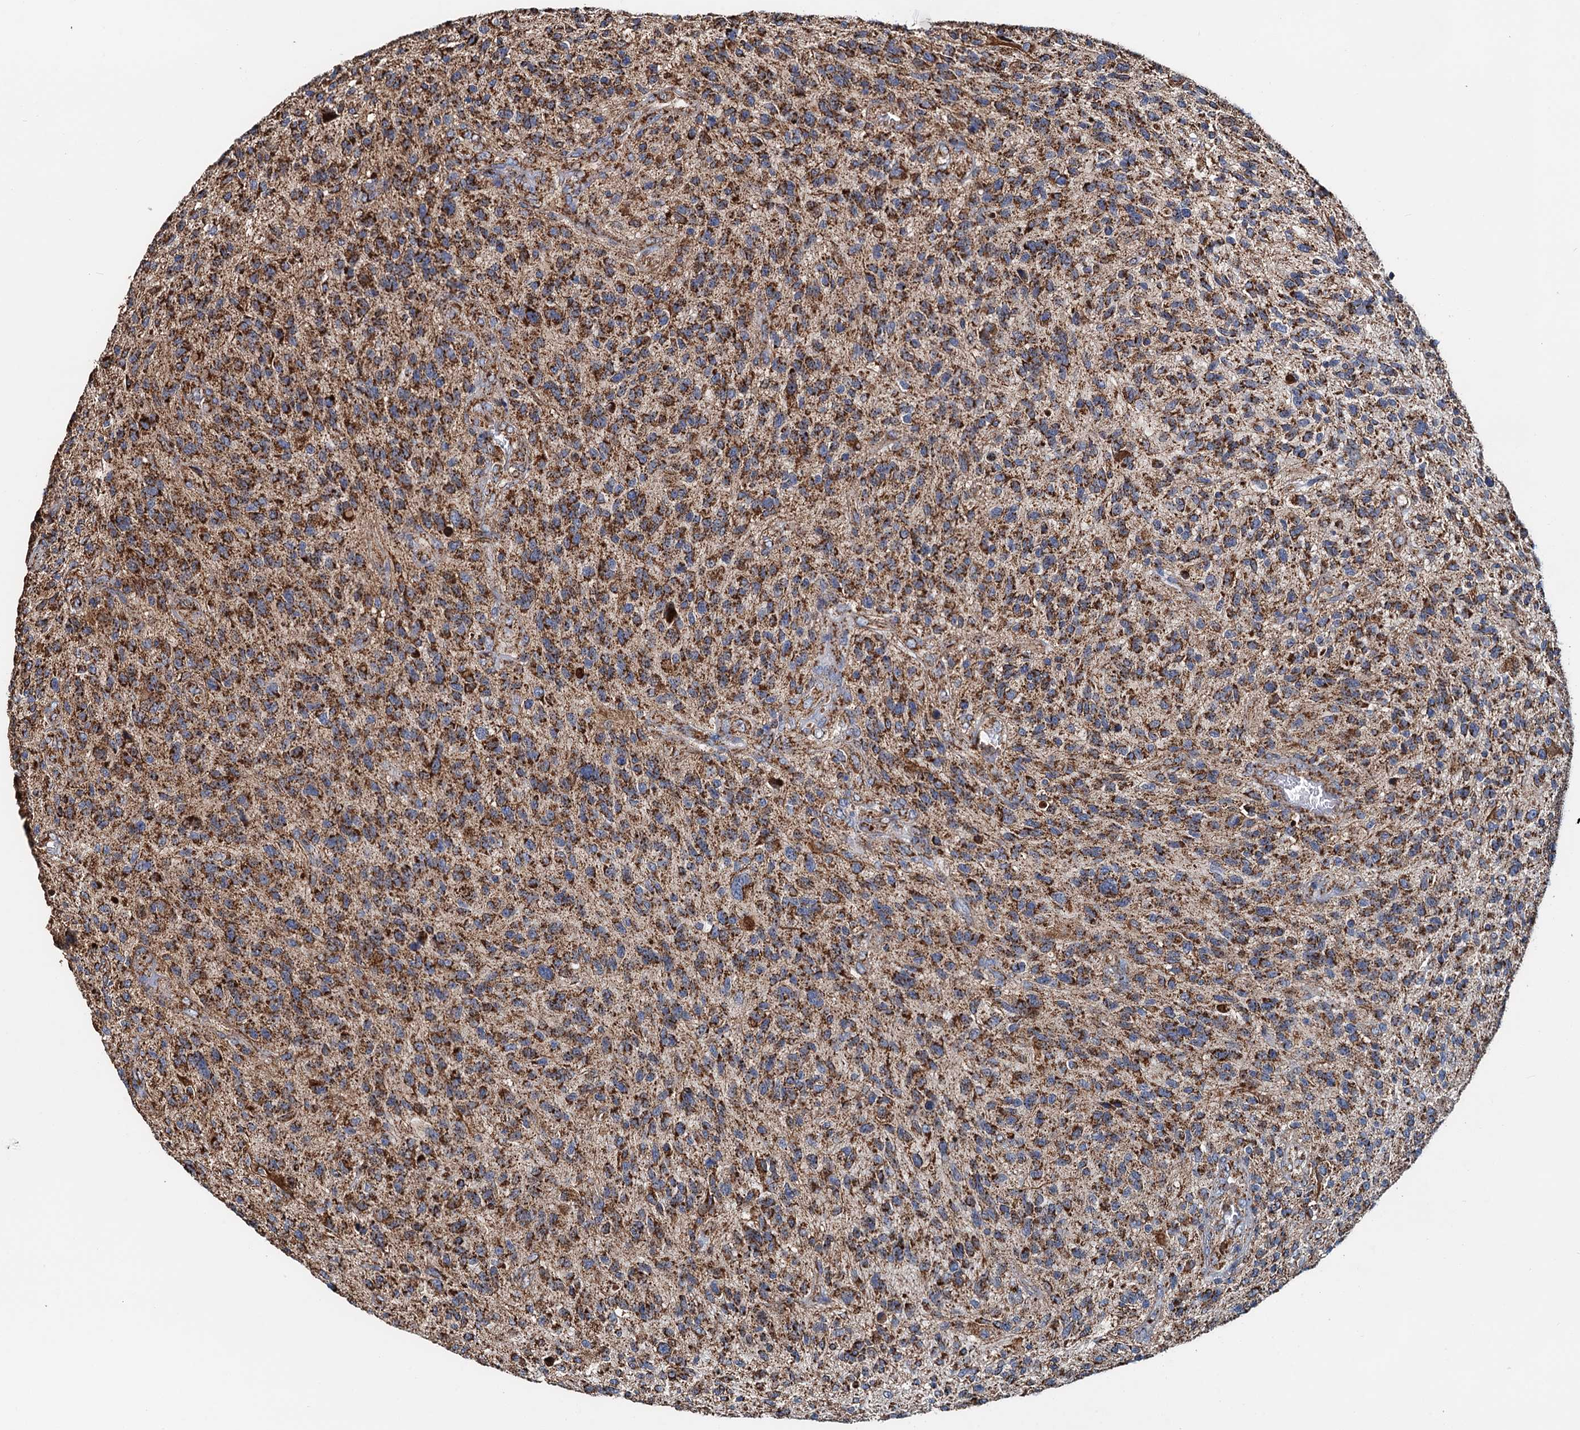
{"staining": {"intensity": "strong", "quantity": ">75%", "location": "cytoplasmic/membranous"}, "tissue": "glioma", "cell_type": "Tumor cells", "image_type": "cancer", "snomed": [{"axis": "morphology", "description": "Glioma, malignant, High grade"}, {"axis": "topography", "description": "Brain"}], "caption": "An immunohistochemistry (IHC) histopathology image of tumor tissue is shown. Protein staining in brown labels strong cytoplasmic/membranous positivity in glioma within tumor cells. (IHC, brightfield microscopy, high magnification).", "gene": "AAGAB", "patient": {"sex": "male", "age": 47}}